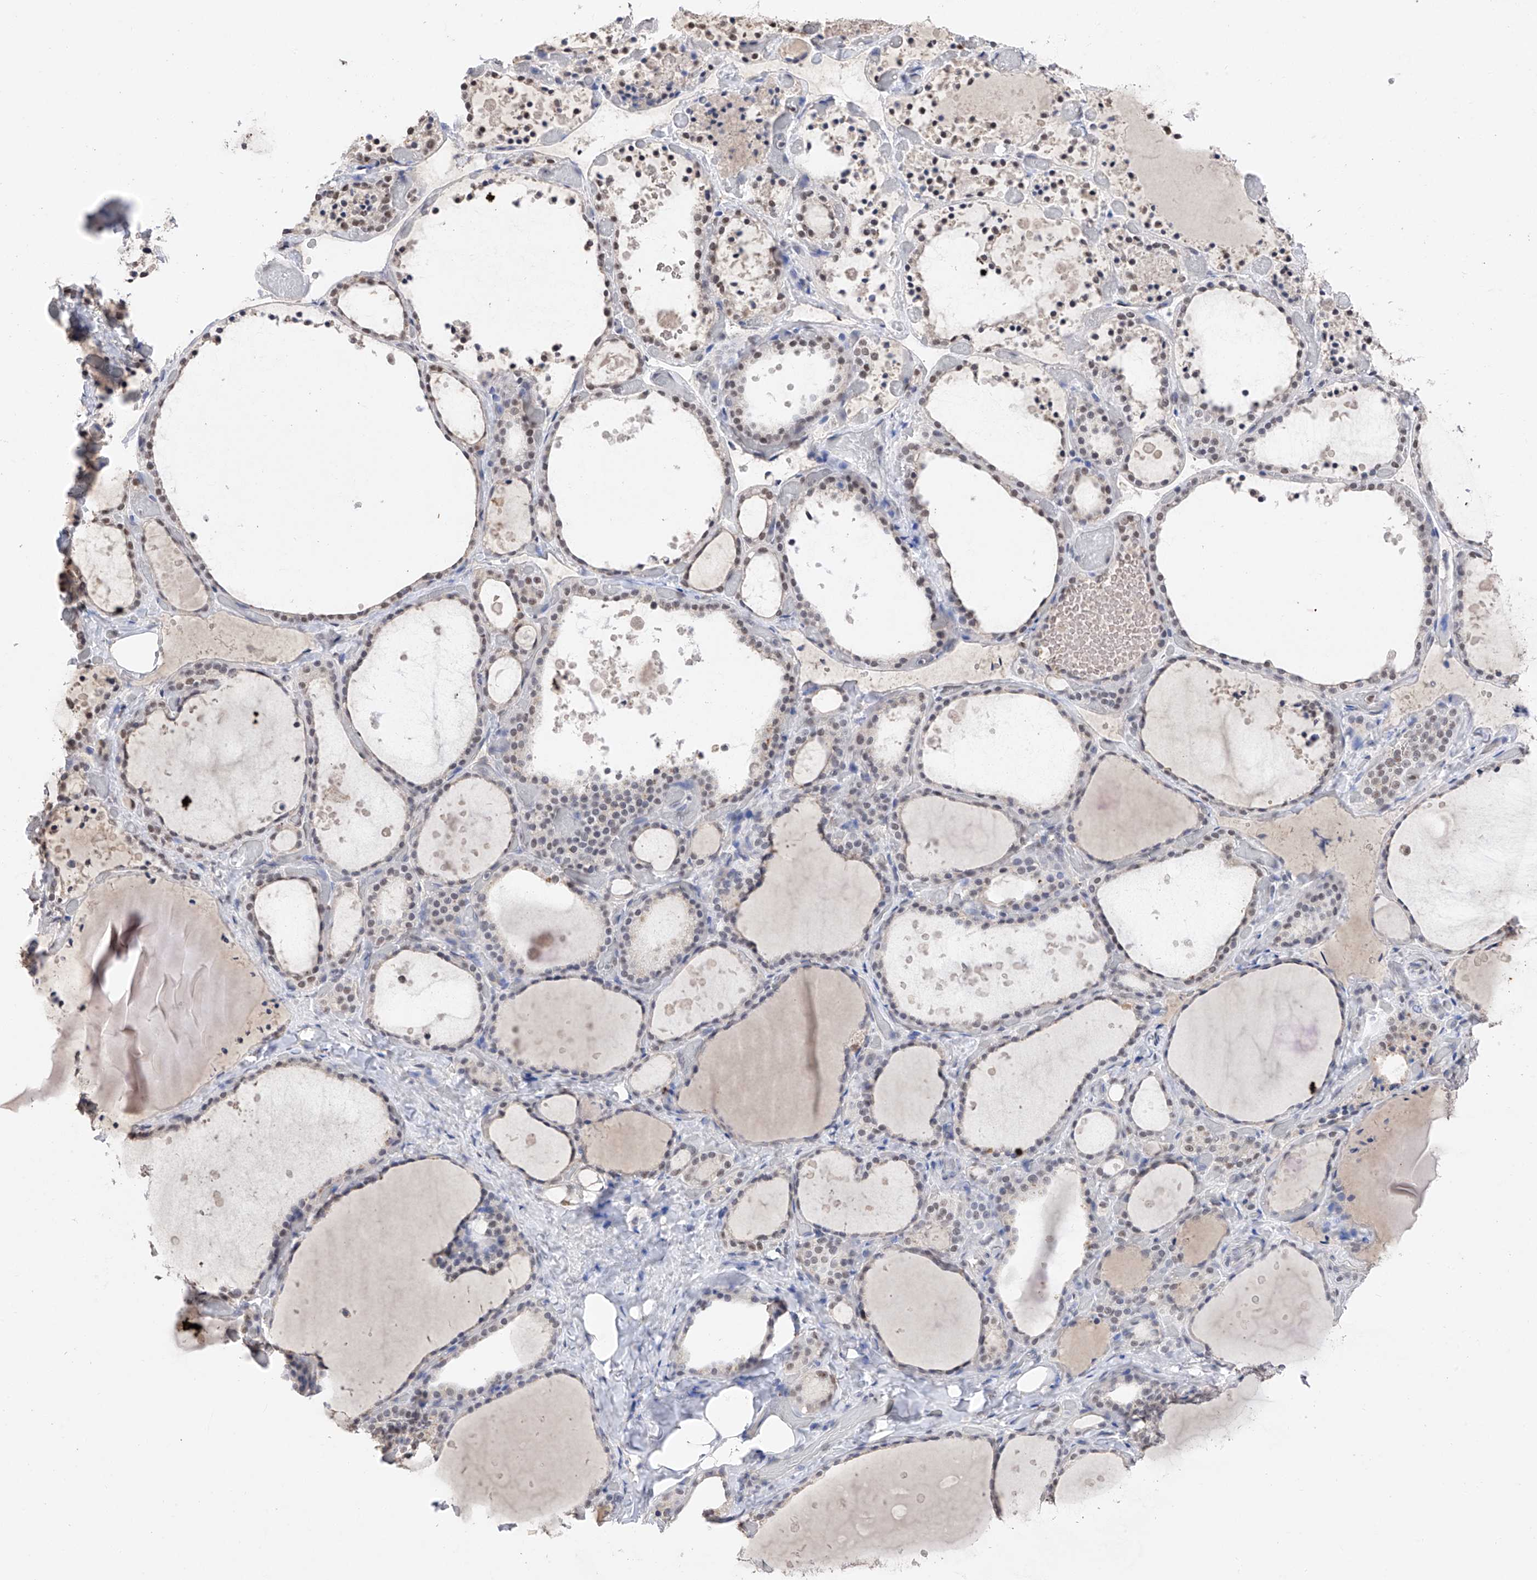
{"staining": {"intensity": "moderate", "quantity": "<25%", "location": "nuclear"}, "tissue": "thyroid gland", "cell_type": "Glandular cells", "image_type": "normal", "snomed": [{"axis": "morphology", "description": "Normal tissue, NOS"}, {"axis": "topography", "description": "Thyroid gland"}], "caption": "Thyroid gland stained for a protein (brown) reveals moderate nuclear positive positivity in approximately <25% of glandular cells.", "gene": "DMAP1", "patient": {"sex": "female", "age": 44}}